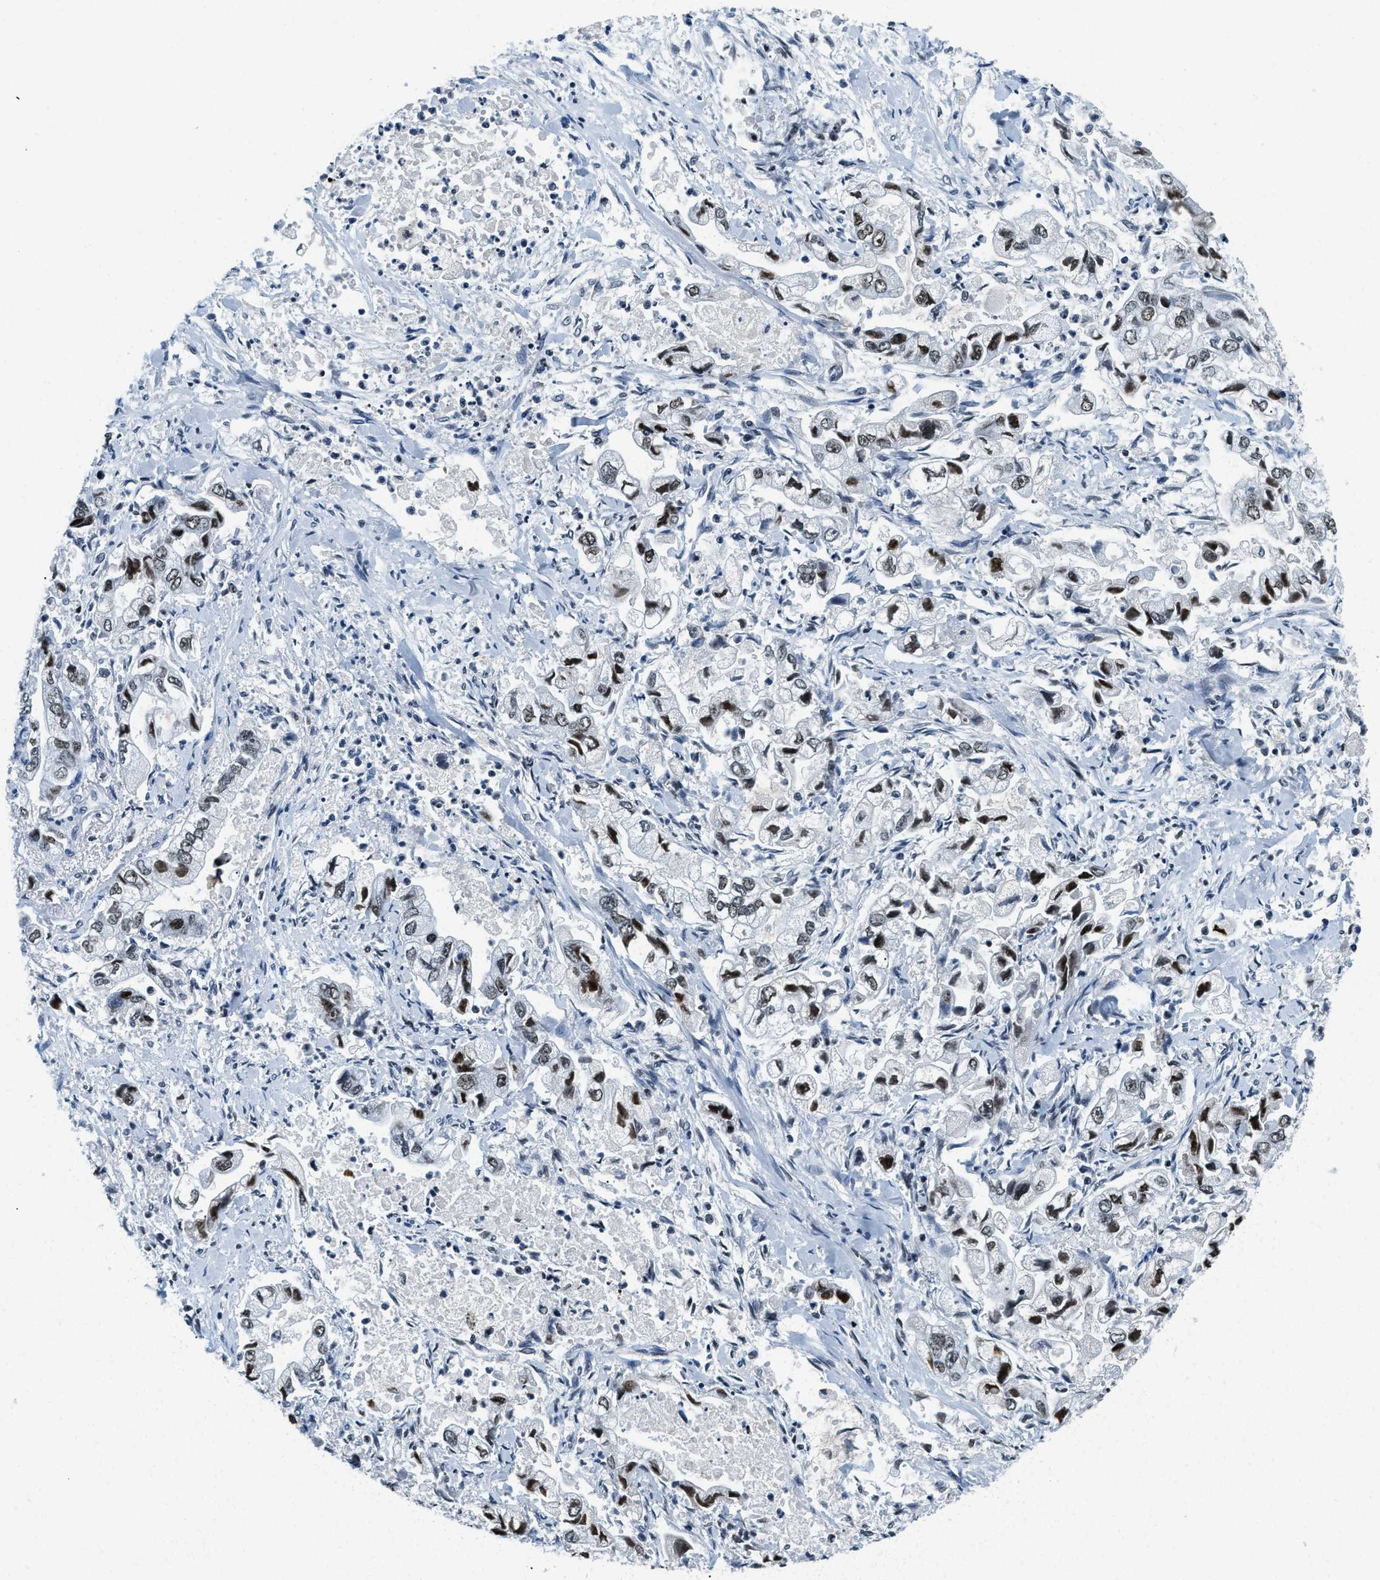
{"staining": {"intensity": "moderate", "quantity": "25%-75%", "location": "nuclear"}, "tissue": "stomach cancer", "cell_type": "Tumor cells", "image_type": "cancer", "snomed": [{"axis": "morphology", "description": "Normal tissue, NOS"}, {"axis": "morphology", "description": "Adenocarcinoma, NOS"}, {"axis": "topography", "description": "Stomach"}], "caption": "Stomach adenocarcinoma was stained to show a protein in brown. There is medium levels of moderate nuclear positivity in about 25%-75% of tumor cells.", "gene": "TOP1", "patient": {"sex": "male", "age": 62}}